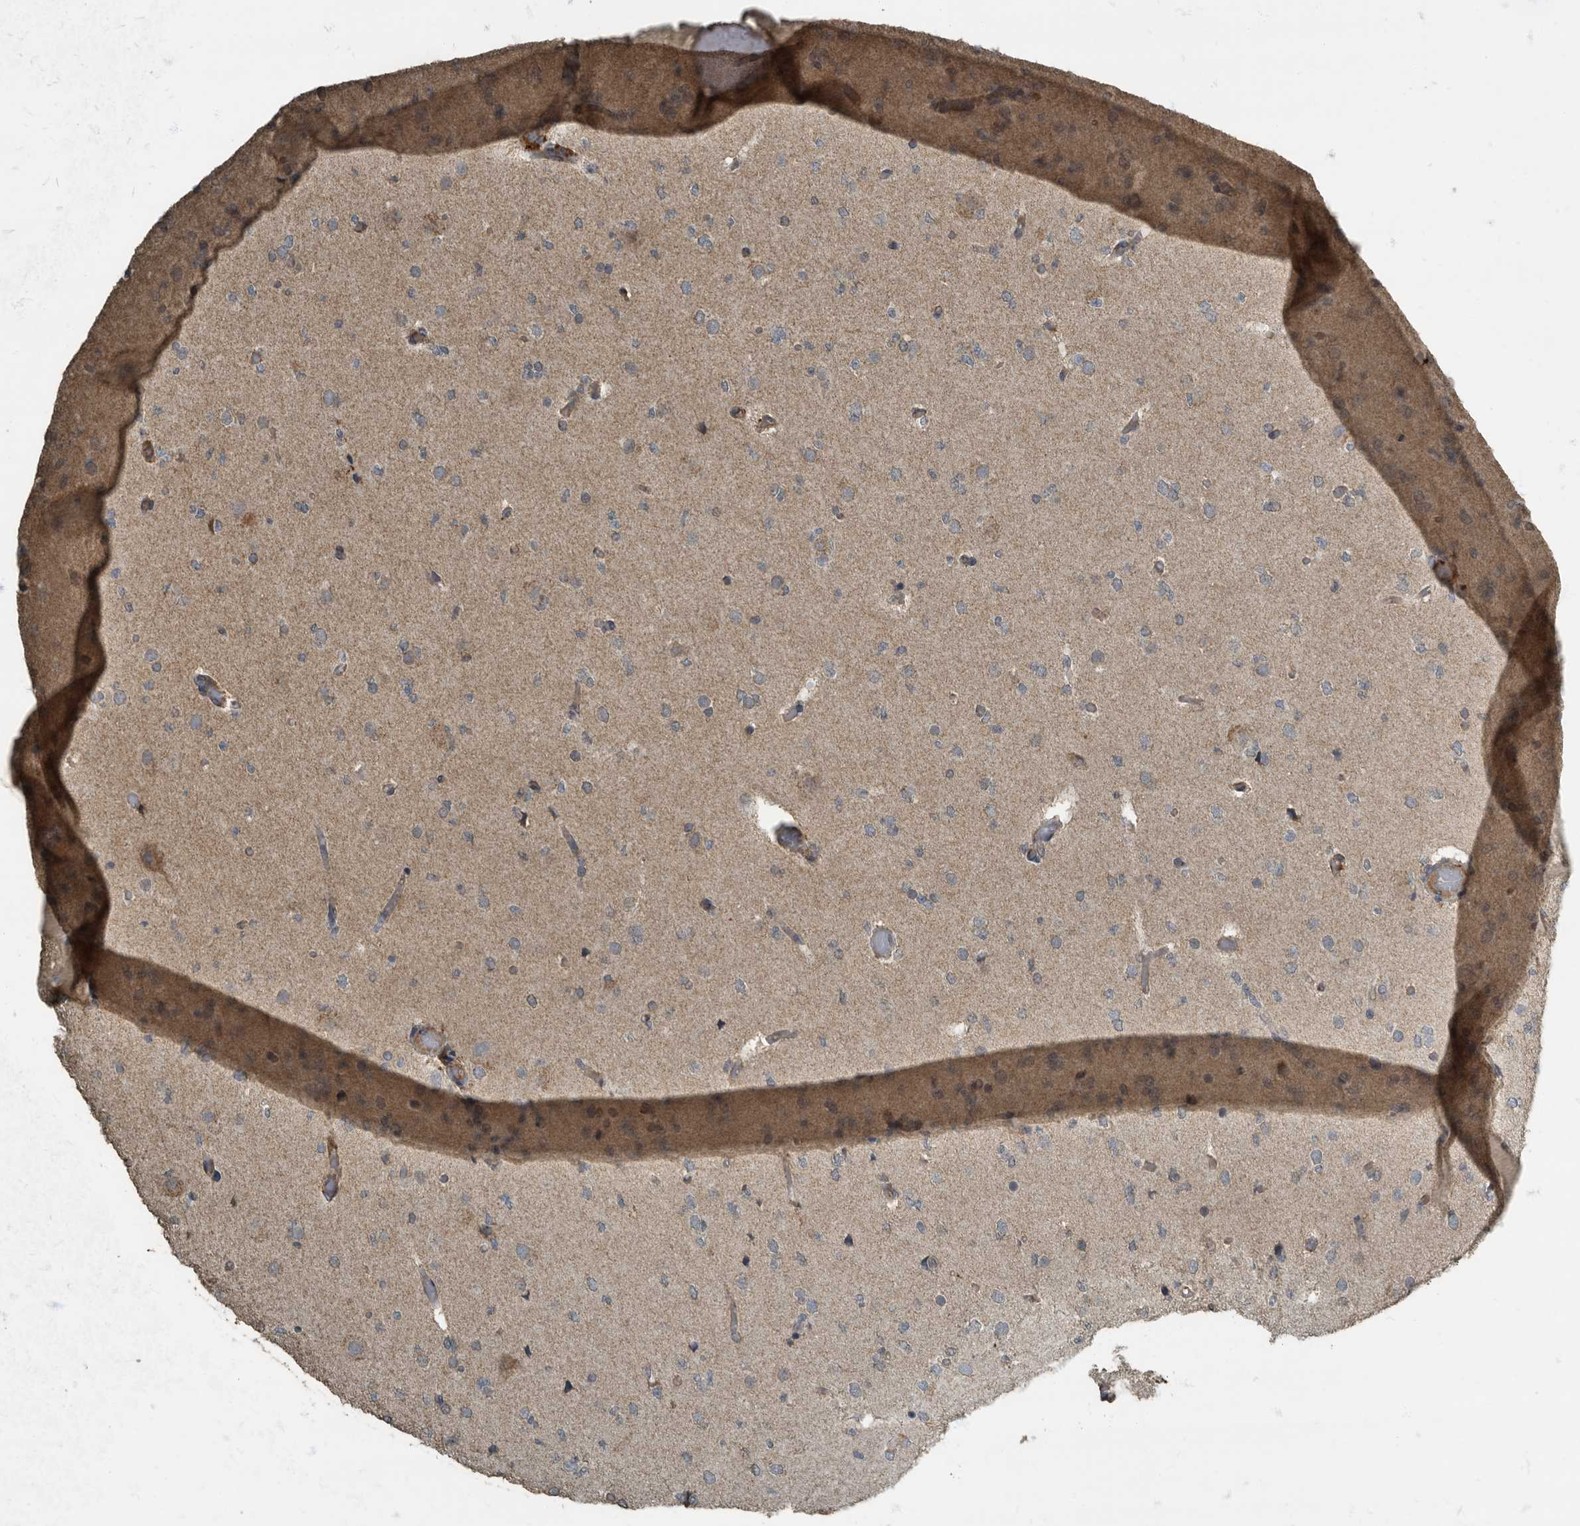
{"staining": {"intensity": "weak", "quantity": "<25%", "location": "cytoplasmic/membranous"}, "tissue": "glioma", "cell_type": "Tumor cells", "image_type": "cancer", "snomed": [{"axis": "morphology", "description": "Glioma, malignant, Low grade"}, {"axis": "topography", "description": "Brain"}], "caption": "This is an IHC histopathology image of malignant glioma (low-grade). There is no staining in tumor cells.", "gene": "IL15RA", "patient": {"sex": "female", "age": 22}}